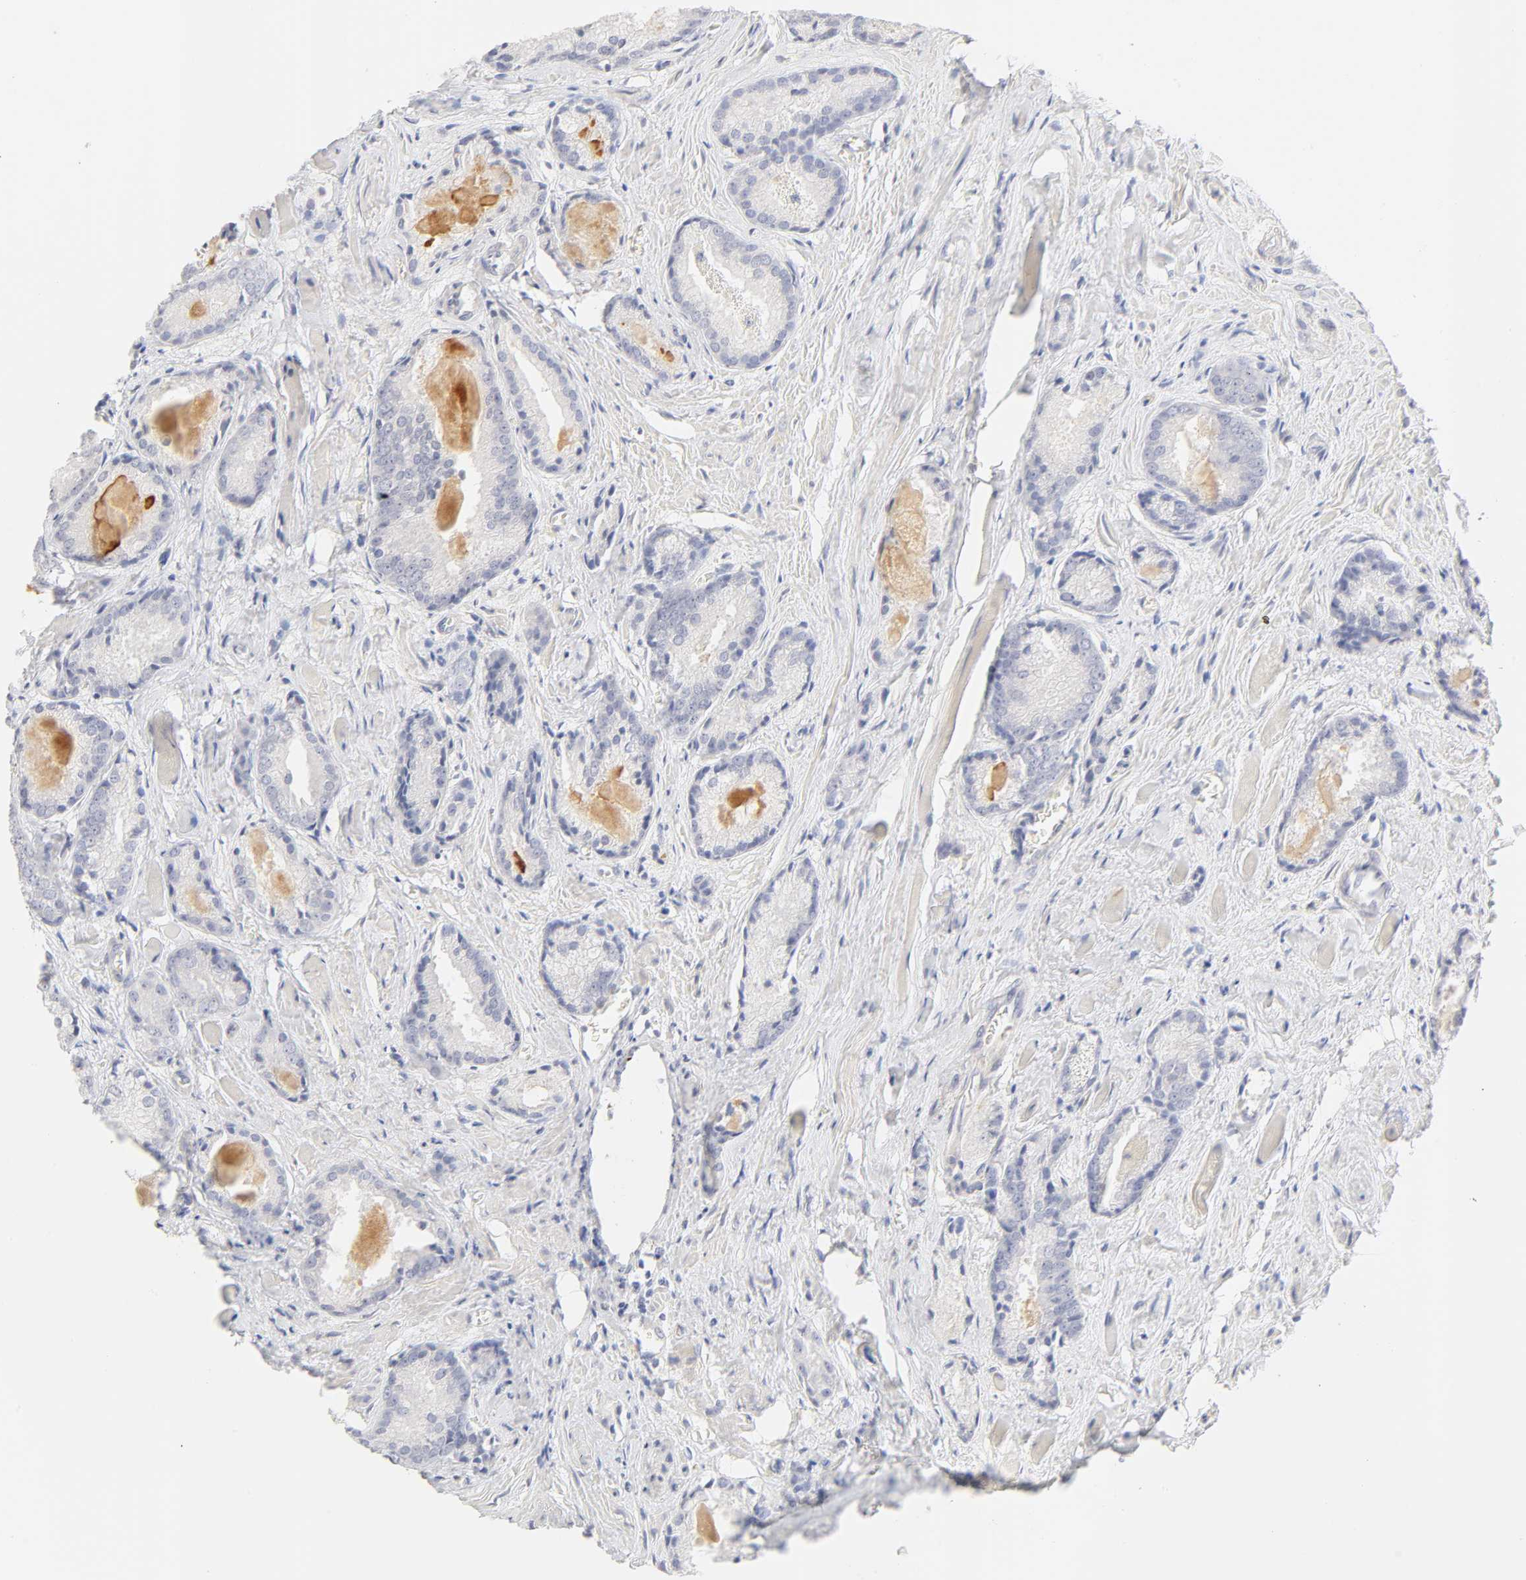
{"staining": {"intensity": "negative", "quantity": "none", "location": "none"}, "tissue": "prostate cancer", "cell_type": "Tumor cells", "image_type": "cancer", "snomed": [{"axis": "morphology", "description": "Adenocarcinoma, Low grade"}, {"axis": "topography", "description": "Prostate"}], "caption": "High magnification brightfield microscopy of prostate cancer (low-grade adenocarcinoma) stained with DAB (3,3'-diaminobenzidine) (brown) and counterstained with hematoxylin (blue): tumor cells show no significant expression.", "gene": "CYP4B1", "patient": {"sex": "male", "age": 64}}